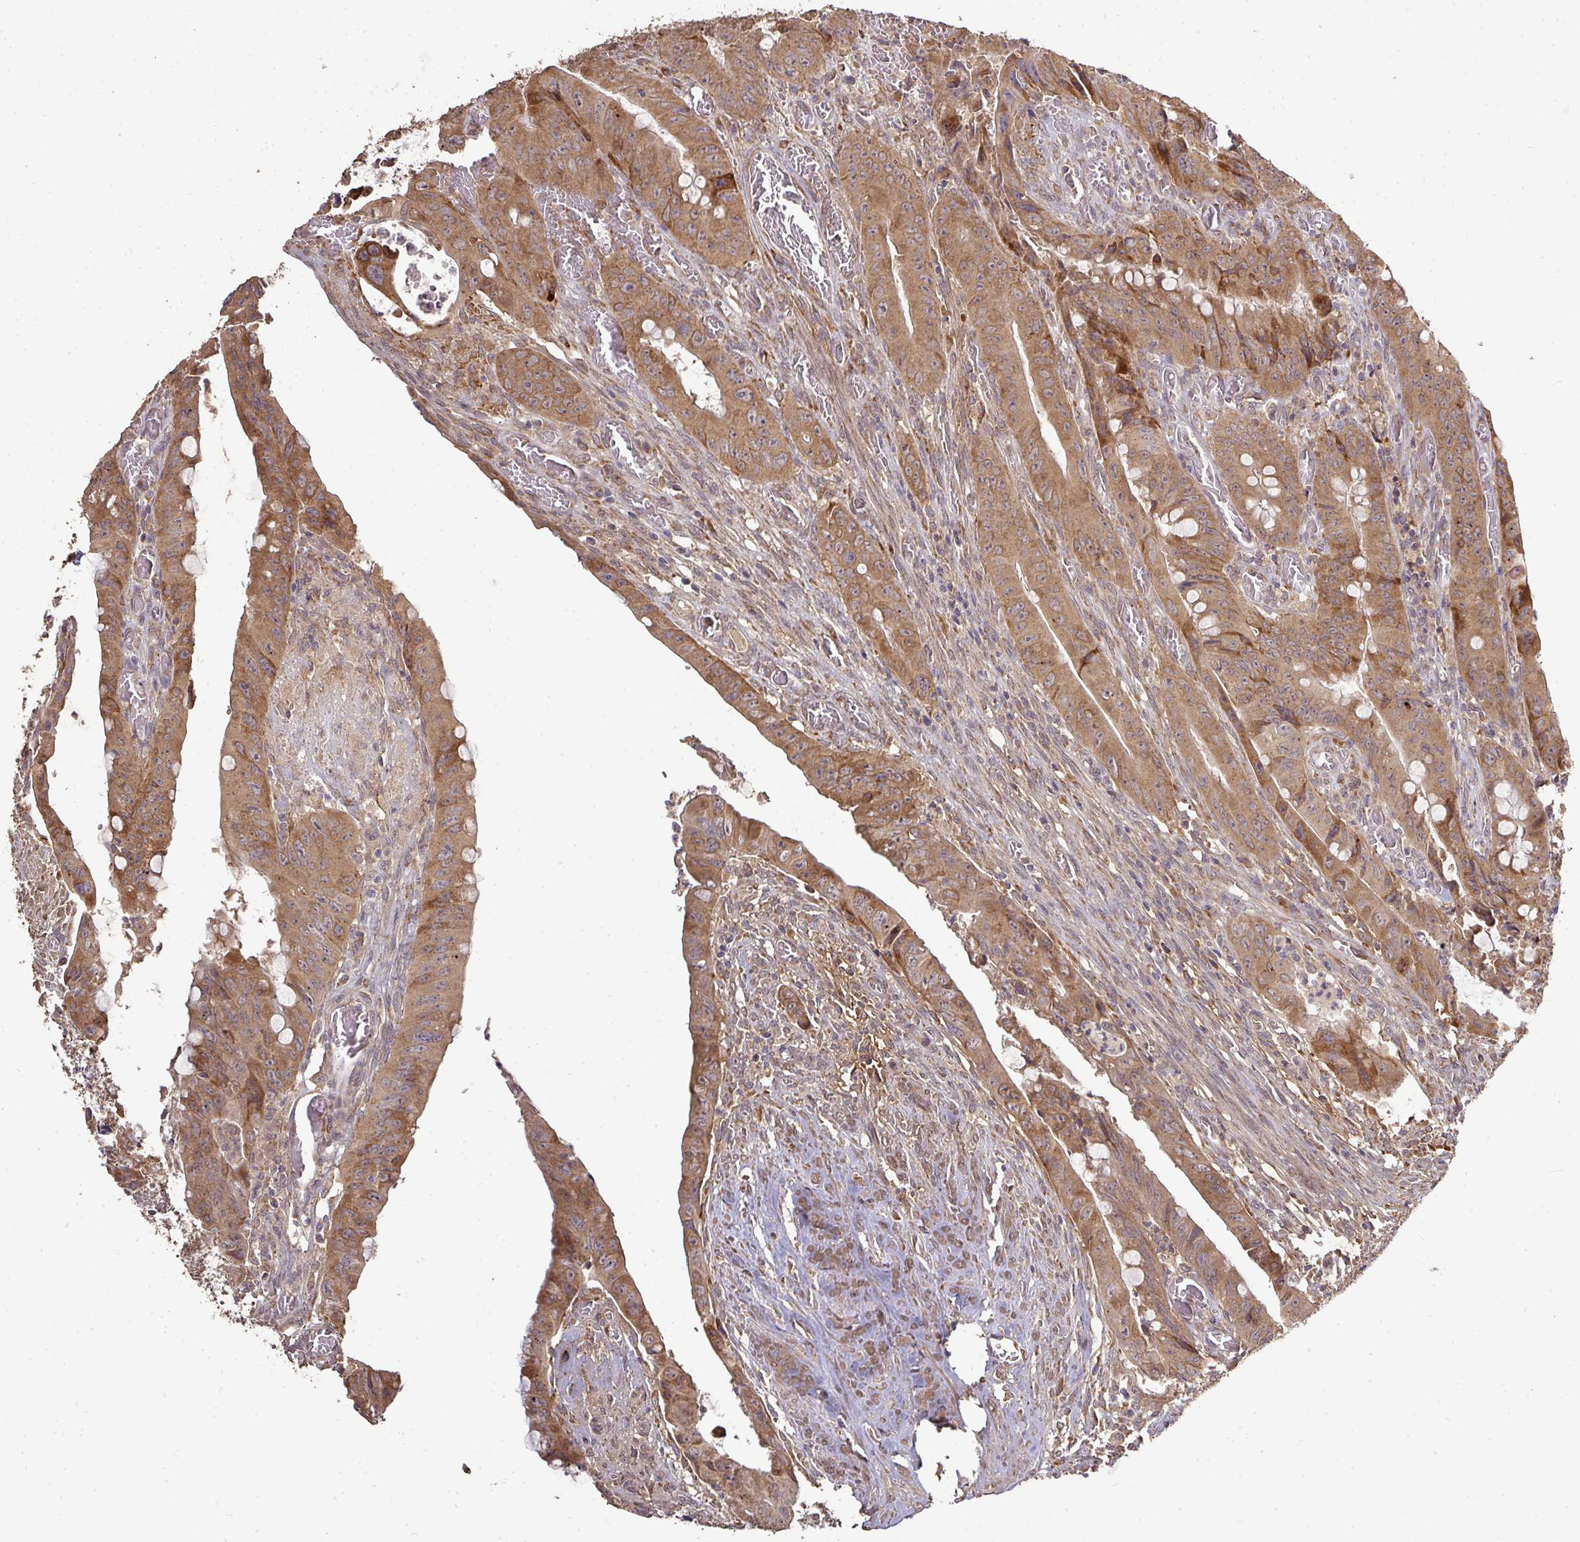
{"staining": {"intensity": "moderate", "quantity": ">75%", "location": "cytoplasmic/membranous"}, "tissue": "colorectal cancer", "cell_type": "Tumor cells", "image_type": "cancer", "snomed": [{"axis": "morphology", "description": "Adenocarcinoma, NOS"}, {"axis": "topography", "description": "Rectum"}], "caption": "A medium amount of moderate cytoplasmic/membranous expression is identified in approximately >75% of tumor cells in colorectal adenocarcinoma tissue. (IHC, brightfield microscopy, high magnification).", "gene": "GALP", "patient": {"sex": "male", "age": 78}}